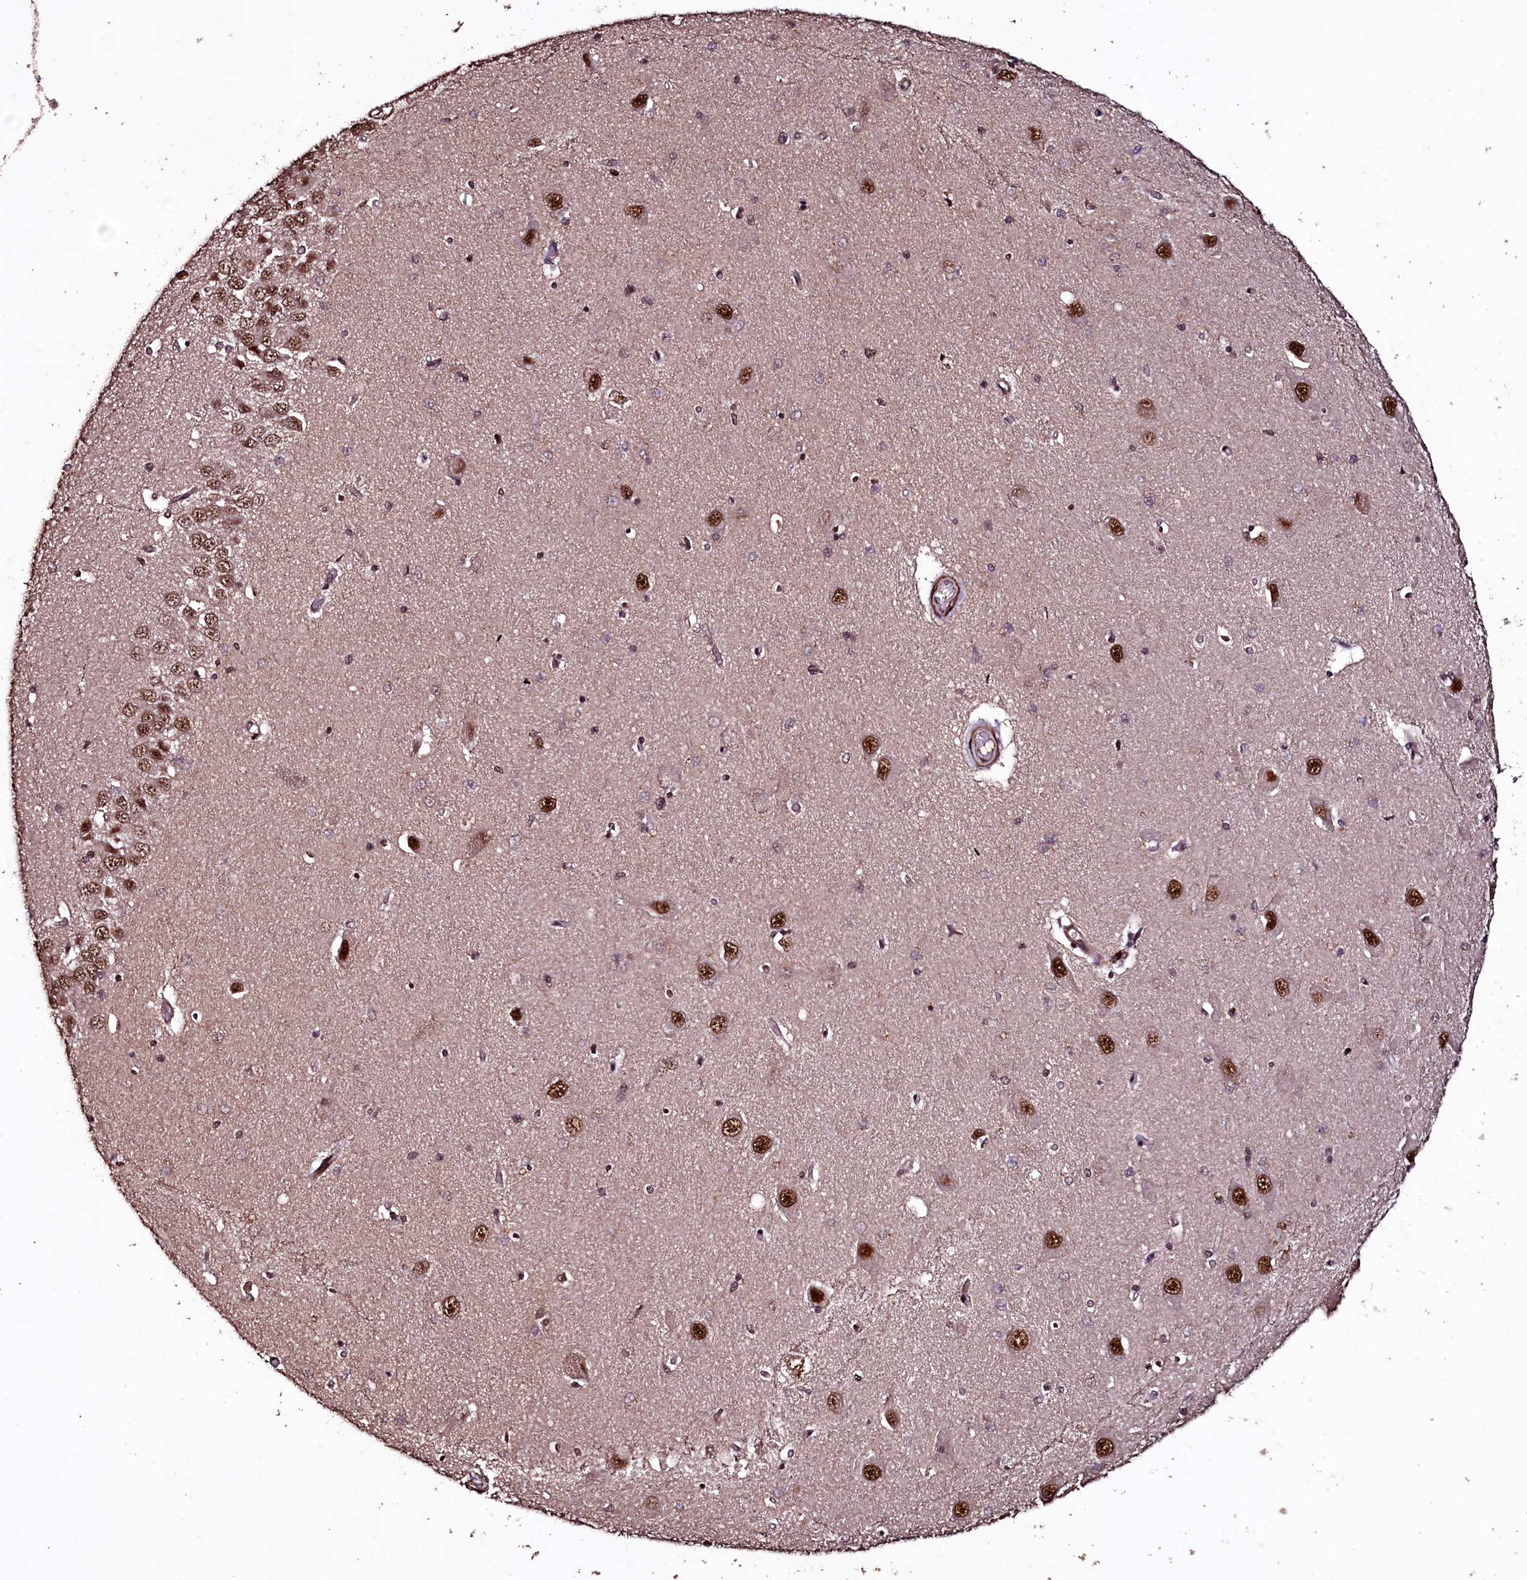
{"staining": {"intensity": "moderate", "quantity": "25%-75%", "location": "nuclear"}, "tissue": "hippocampus", "cell_type": "Glial cells", "image_type": "normal", "snomed": [{"axis": "morphology", "description": "Normal tissue, NOS"}, {"axis": "topography", "description": "Hippocampus"}], "caption": "A micrograph showing moderate nuclear positivity in approximately 25%-75% of glial cells in normal hippocampus, as visualized by brown immunohistochemical staining.", "gene": "SFSWAP", "patient": {"sex": "male", "age": 45}}